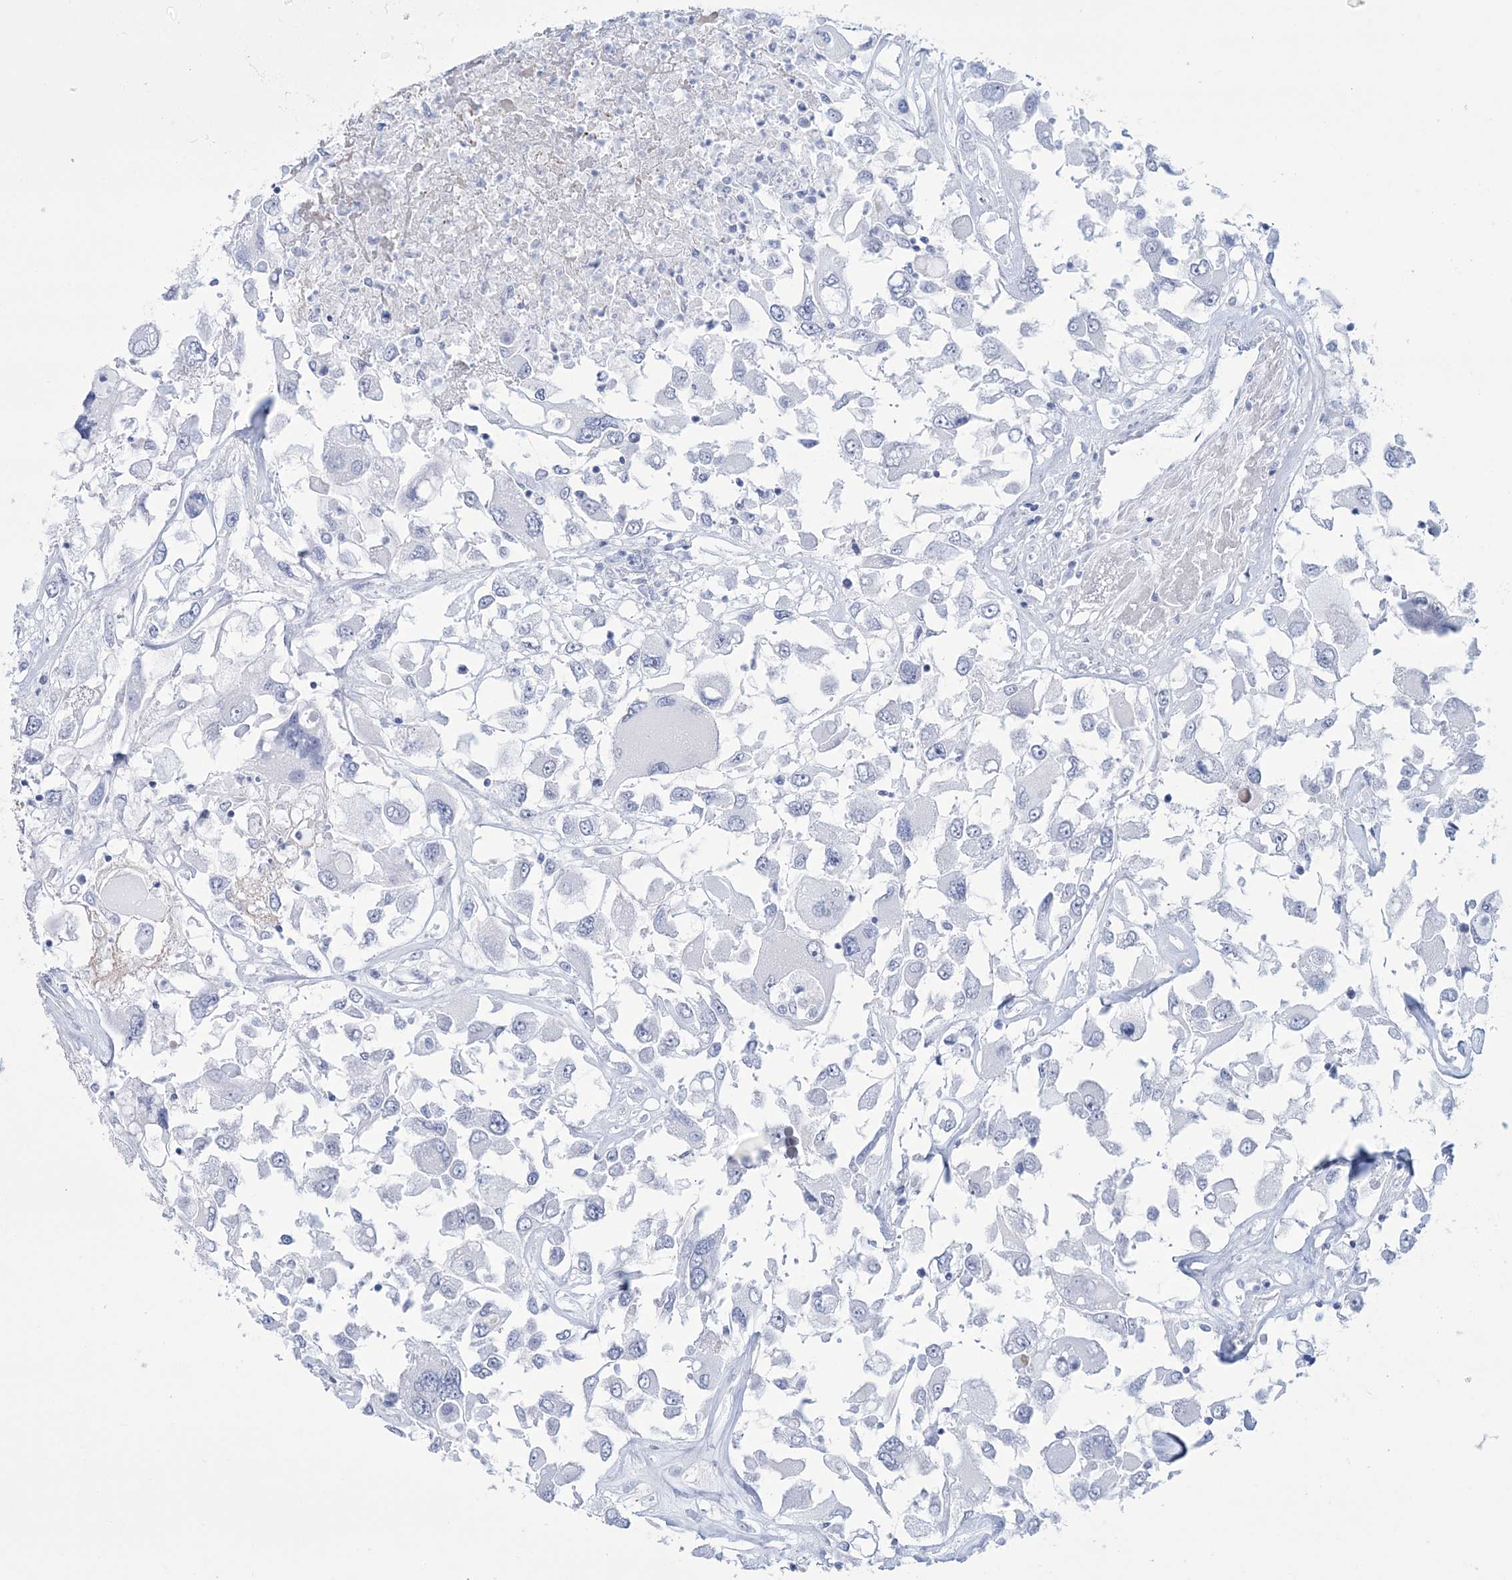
{"staining": {"intensity": "negative", "quantity": "none", "location": "none"}, "tissue": "renal cancer", "cell_type": "Tumor cells", "image_type": "cancer", "snomed": [{"axis": "morphology", "description": "Adenocarcinoma, NOS"}, {"axis": "topography", "description": "Kidney"}], "caption": "A high-resolution photomicrograph shows IHC staining of renal cancer (adenocarcinoma), which shows no significant expression in tumor cells. Nuclei are stained in blue.", "gene": "DPCD", "patient": {"sex": "female", "age": 52}}